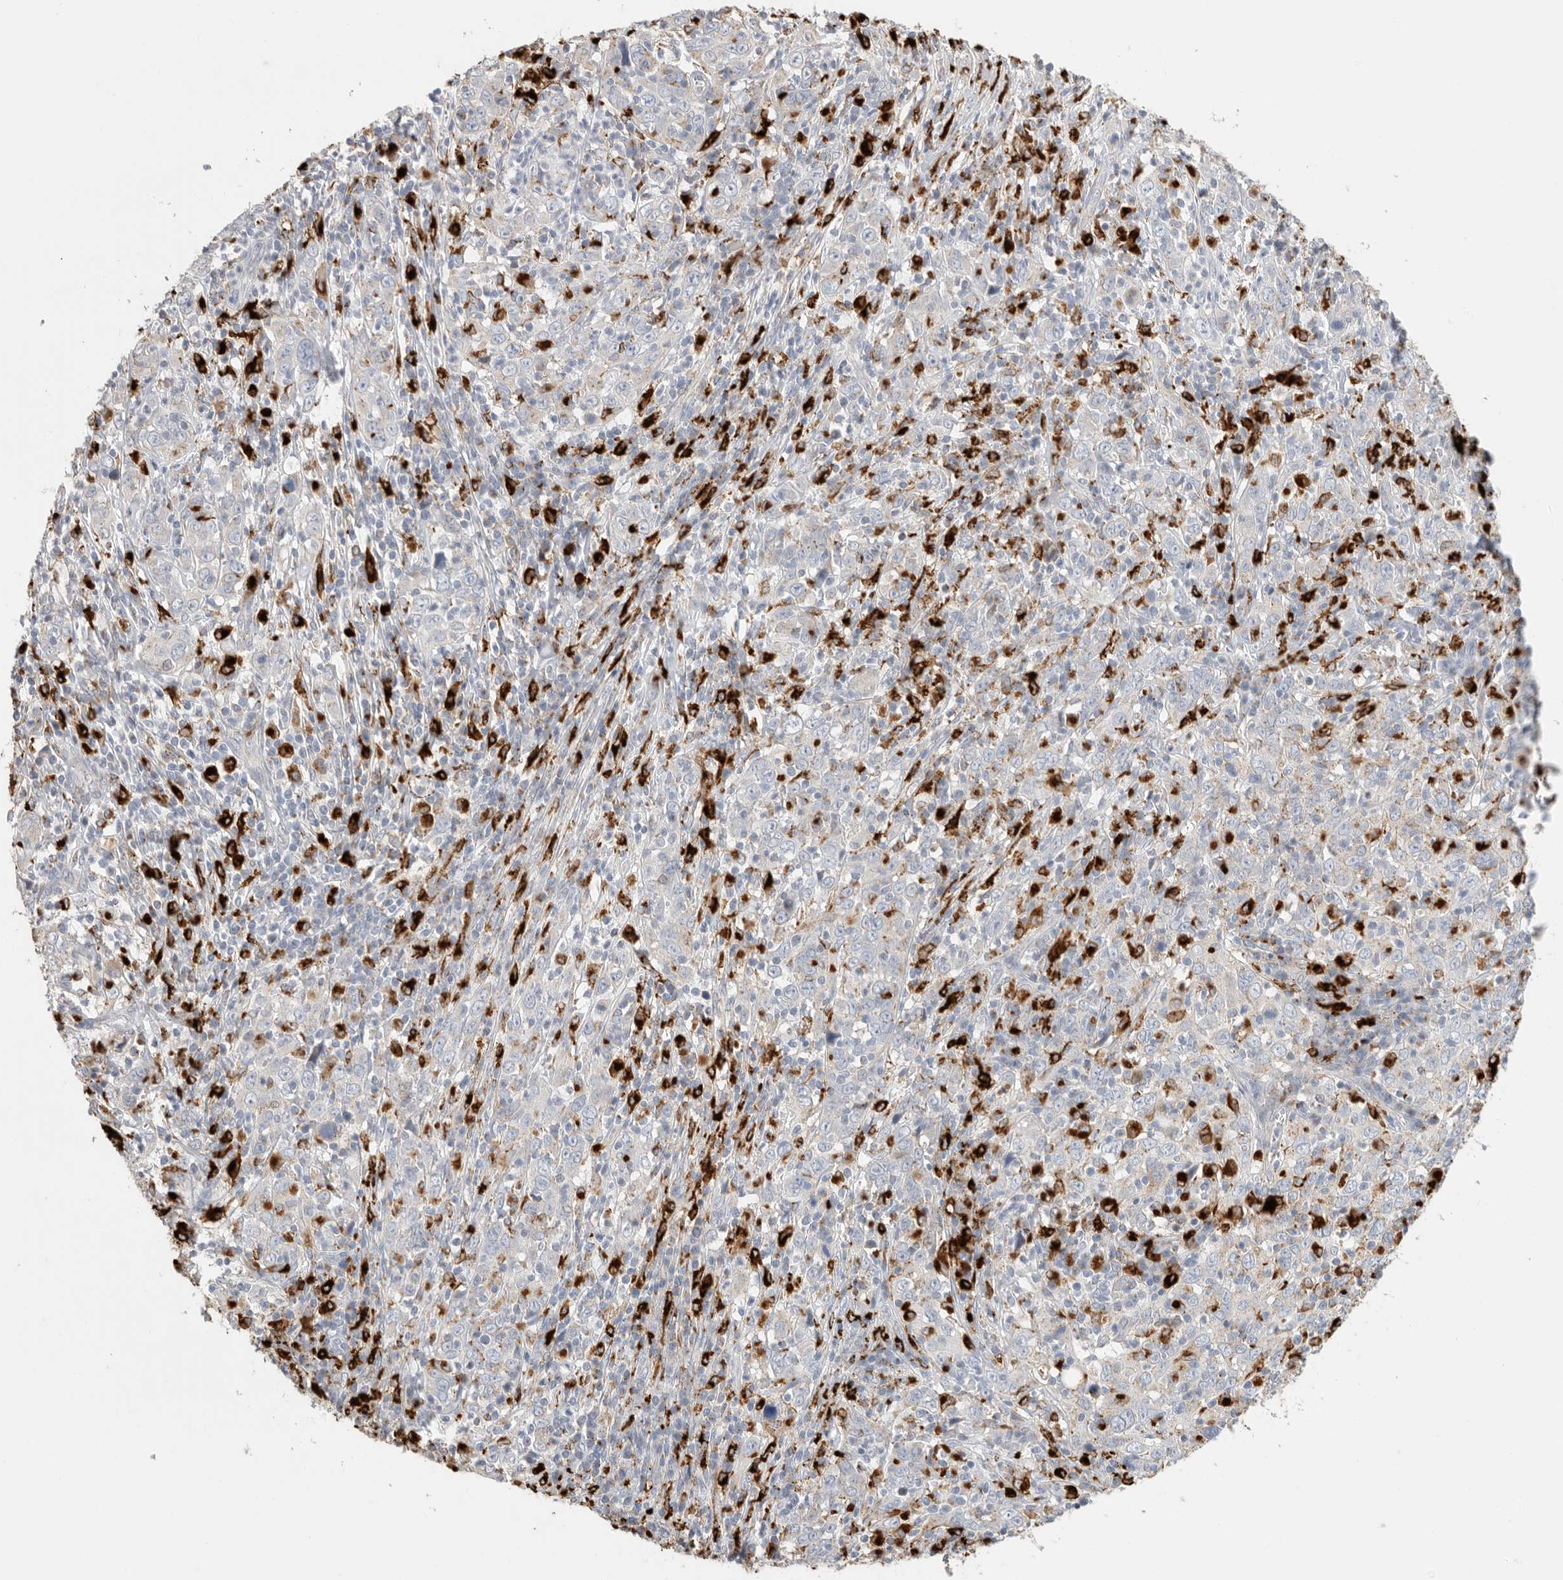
{"staining": {"intensity": "strong", "quantity": "<25%", "location": "cytoplasmic/membranous"}, "tissue": "cervical cancer", "cell_type": "Tumor cells", "image_type": "cancer", "snomed": [{"axis": "morphology", "description": "Squamous cell carcinoma, NOS"}, {"axis": "topography", "description": "Cervix"}], "caption": "This micrograph exhibits immunohistochemistry staining of human cervical cancer, with medium strong cytoplasmic/membranous expression in approximately <25% of tumor cells.", "gene": "GGH", "patient": {"sex": "female", "age": 46}}